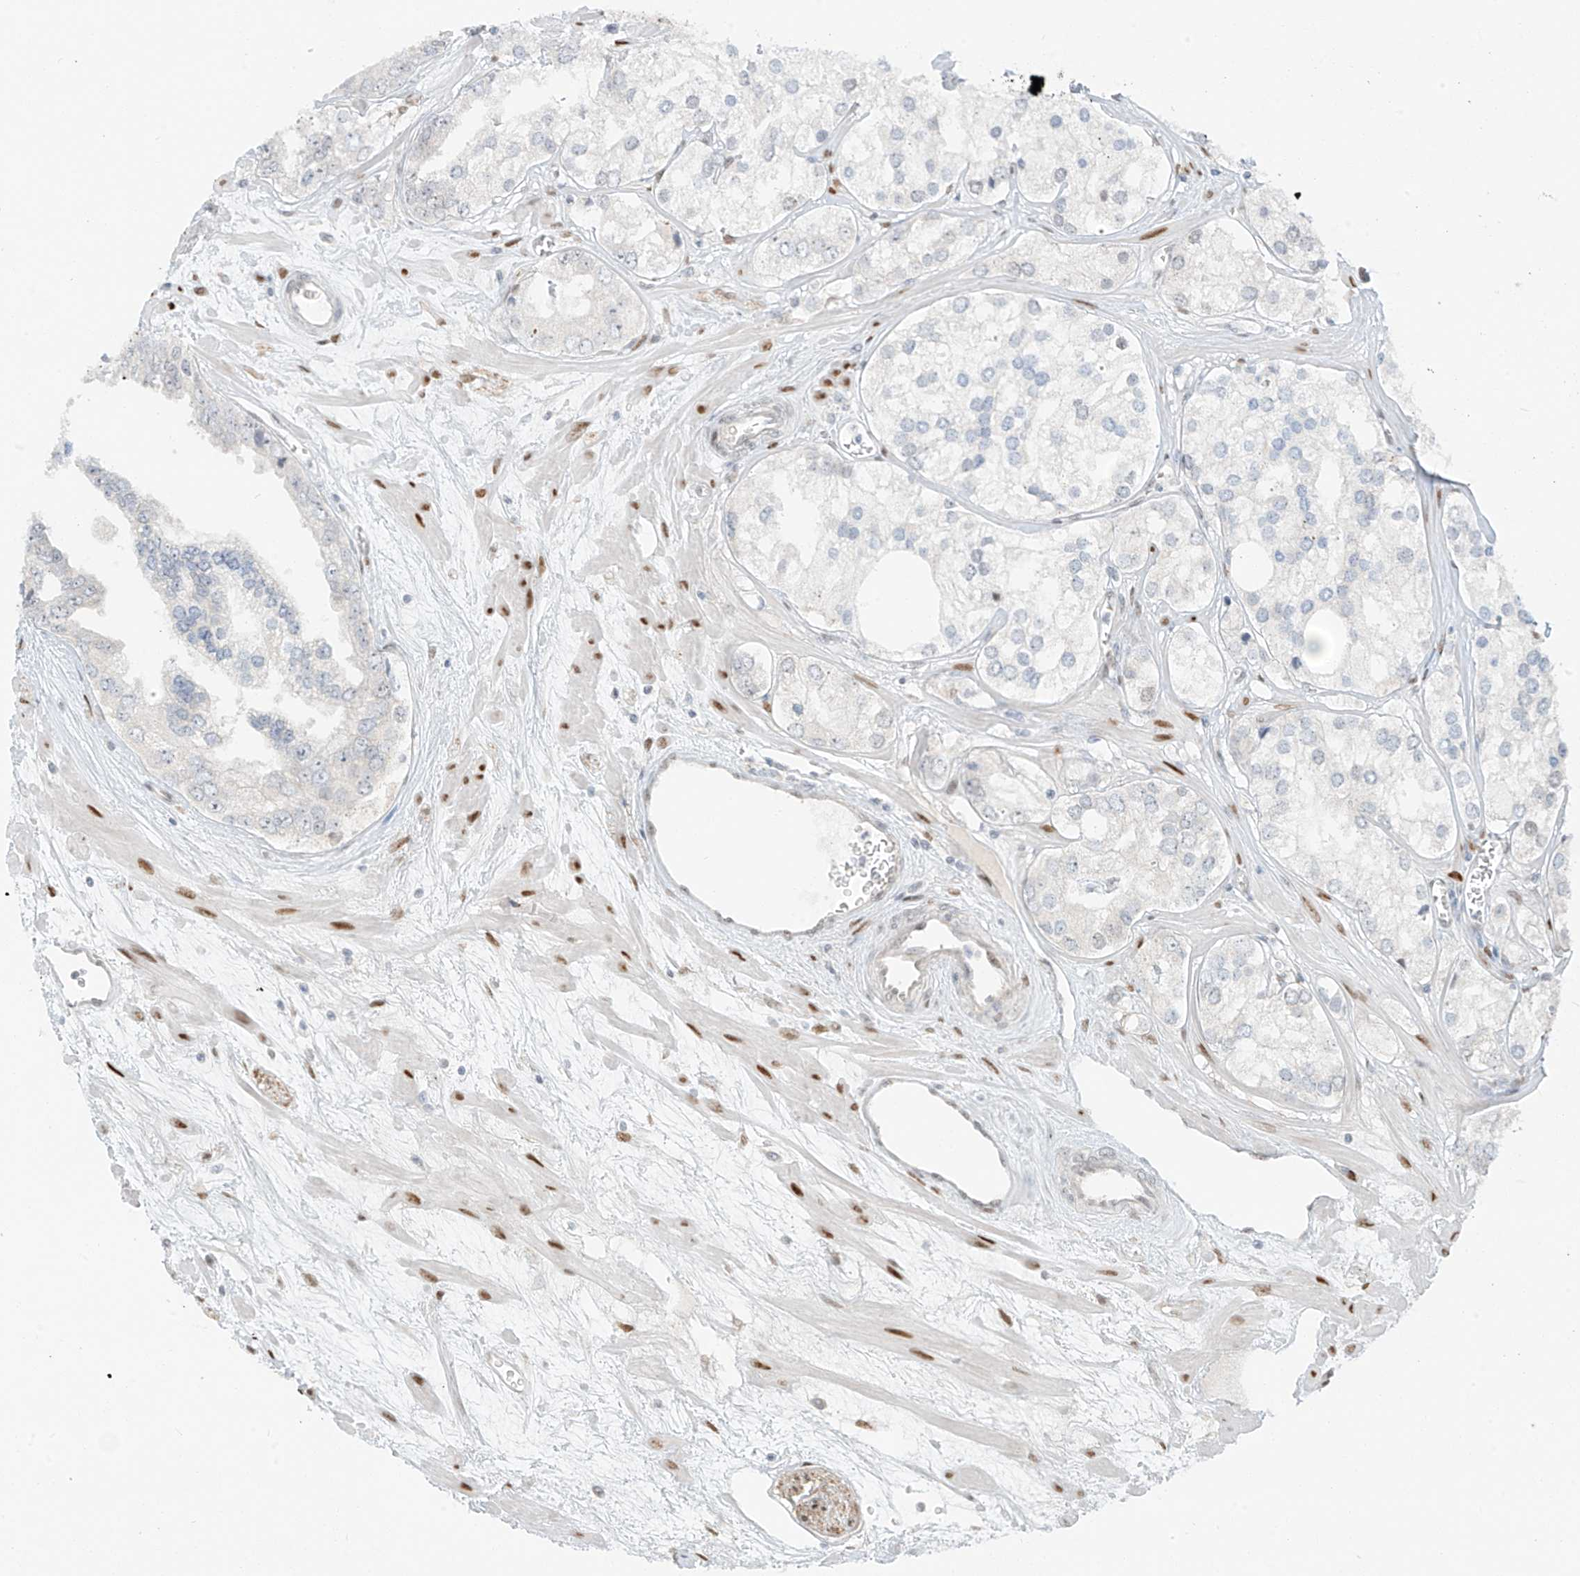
{"staining": {"intensity": "negative", "quantity": "none", "location": "none"}, "tissue": "prostate cancer", "cell_type": "Tumor cells", "image_type": "cancer", "snomed": [{"axis": "morphology", "description": "Adenocarcinoma, High grade"}, {"axis": "topography", "description": "Prostate"}], "caption": "Prostate cancer was stained to show a protein in brown. There is no significant staining in tumor cells. (DAB immunohistochemistry (IHC) visualized using brightfield microscopy, high magnification).", "gene": "ZNF774", "patient": {"sex": "male", "age": 66}}